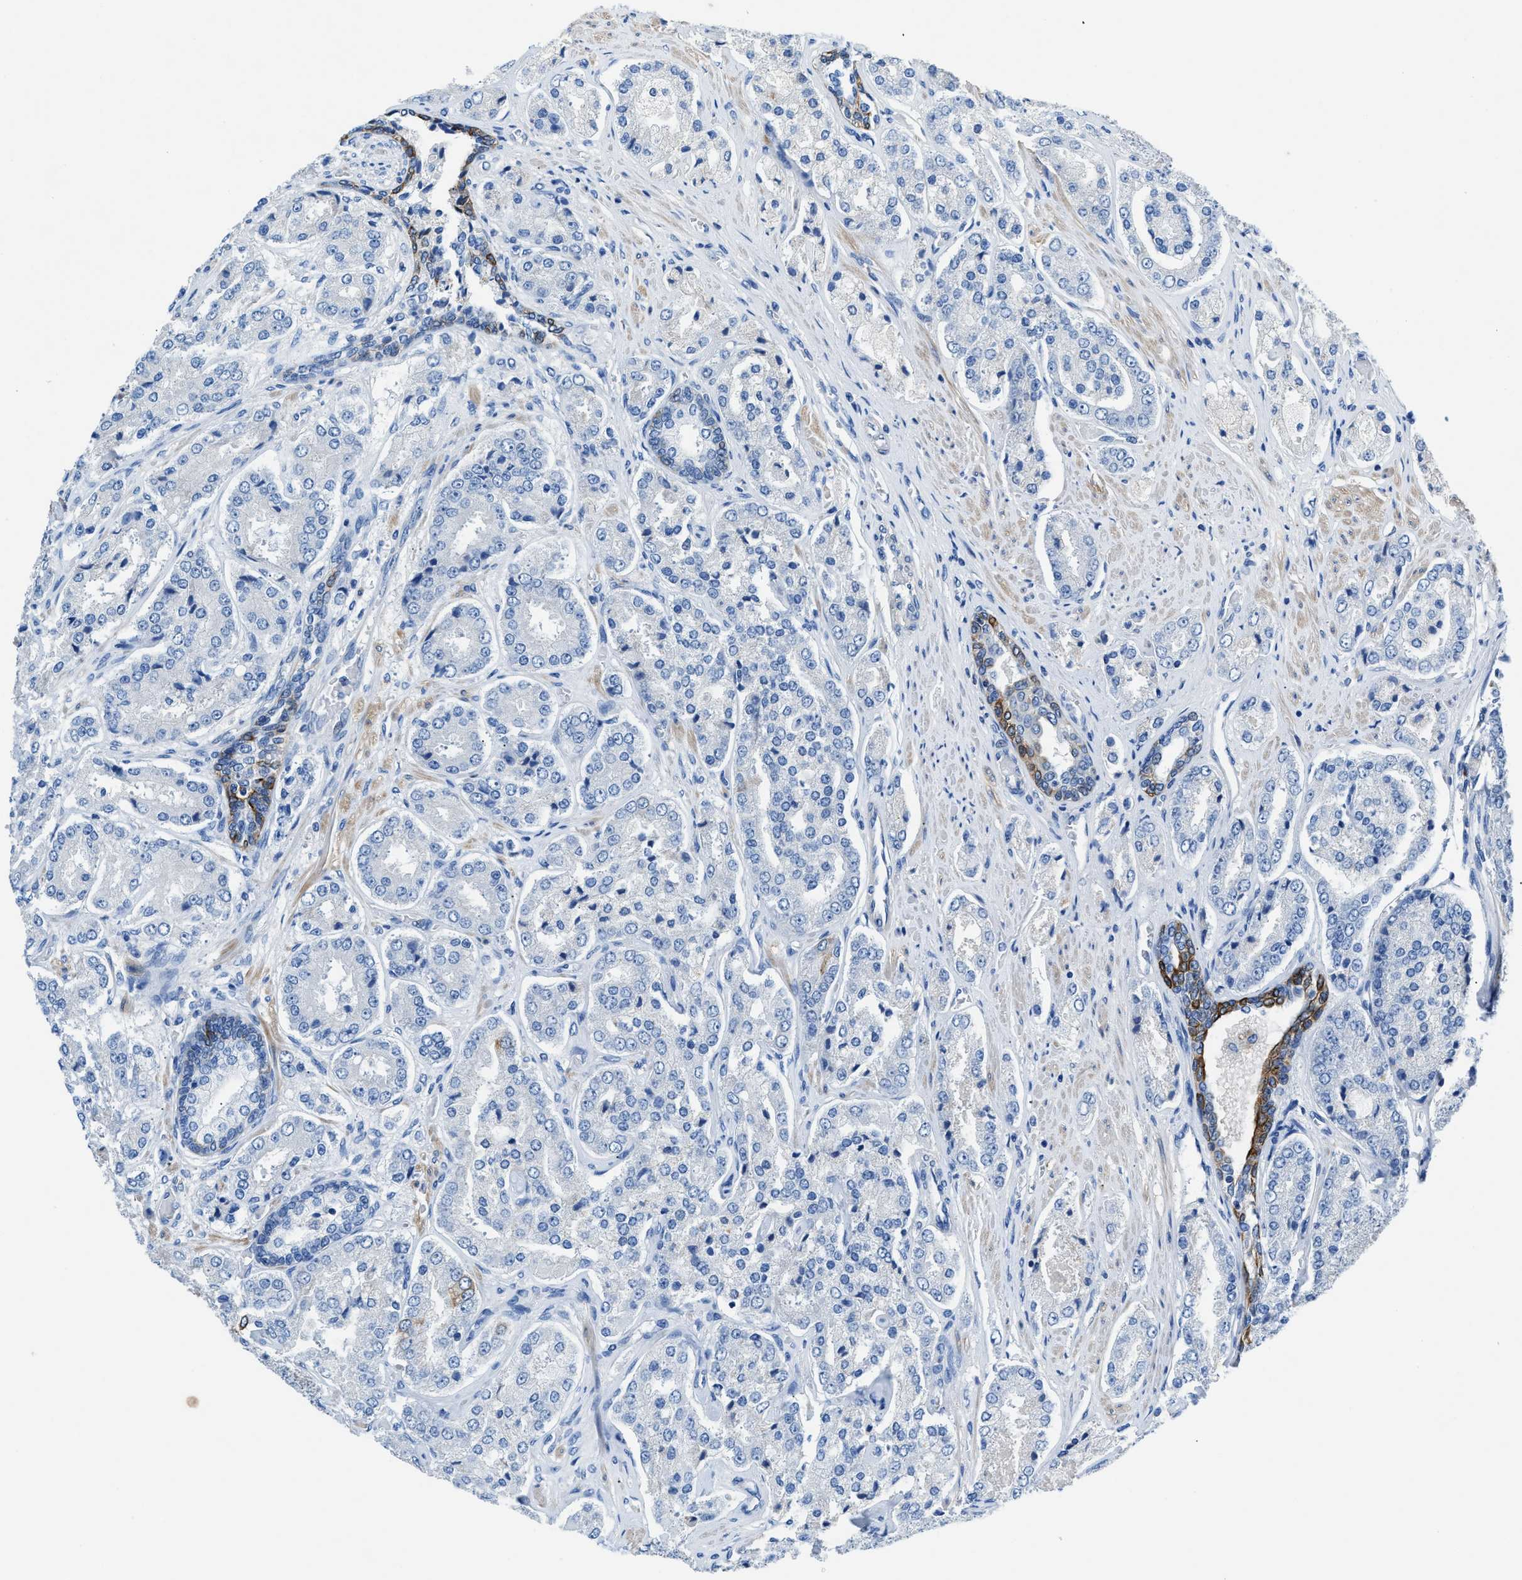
{"staining": {"intensity": "negative", "quantity": "none", "location": "none"}, "tissue": "prostate cancer", "cell_type": "Tumor cells", "image_type": "cancer", "snomed": [{"axis": "morphology", "description": "Adenocarcinoma, High grade"}, {"axis": "topography", "description": "Prostate"}], "caption": "There is no significant staining in tumor cells of prostate adenocarcinoma (high-grade).", "gene": "SLC10A6", "patient": {"sex": "male", "age": 65}}